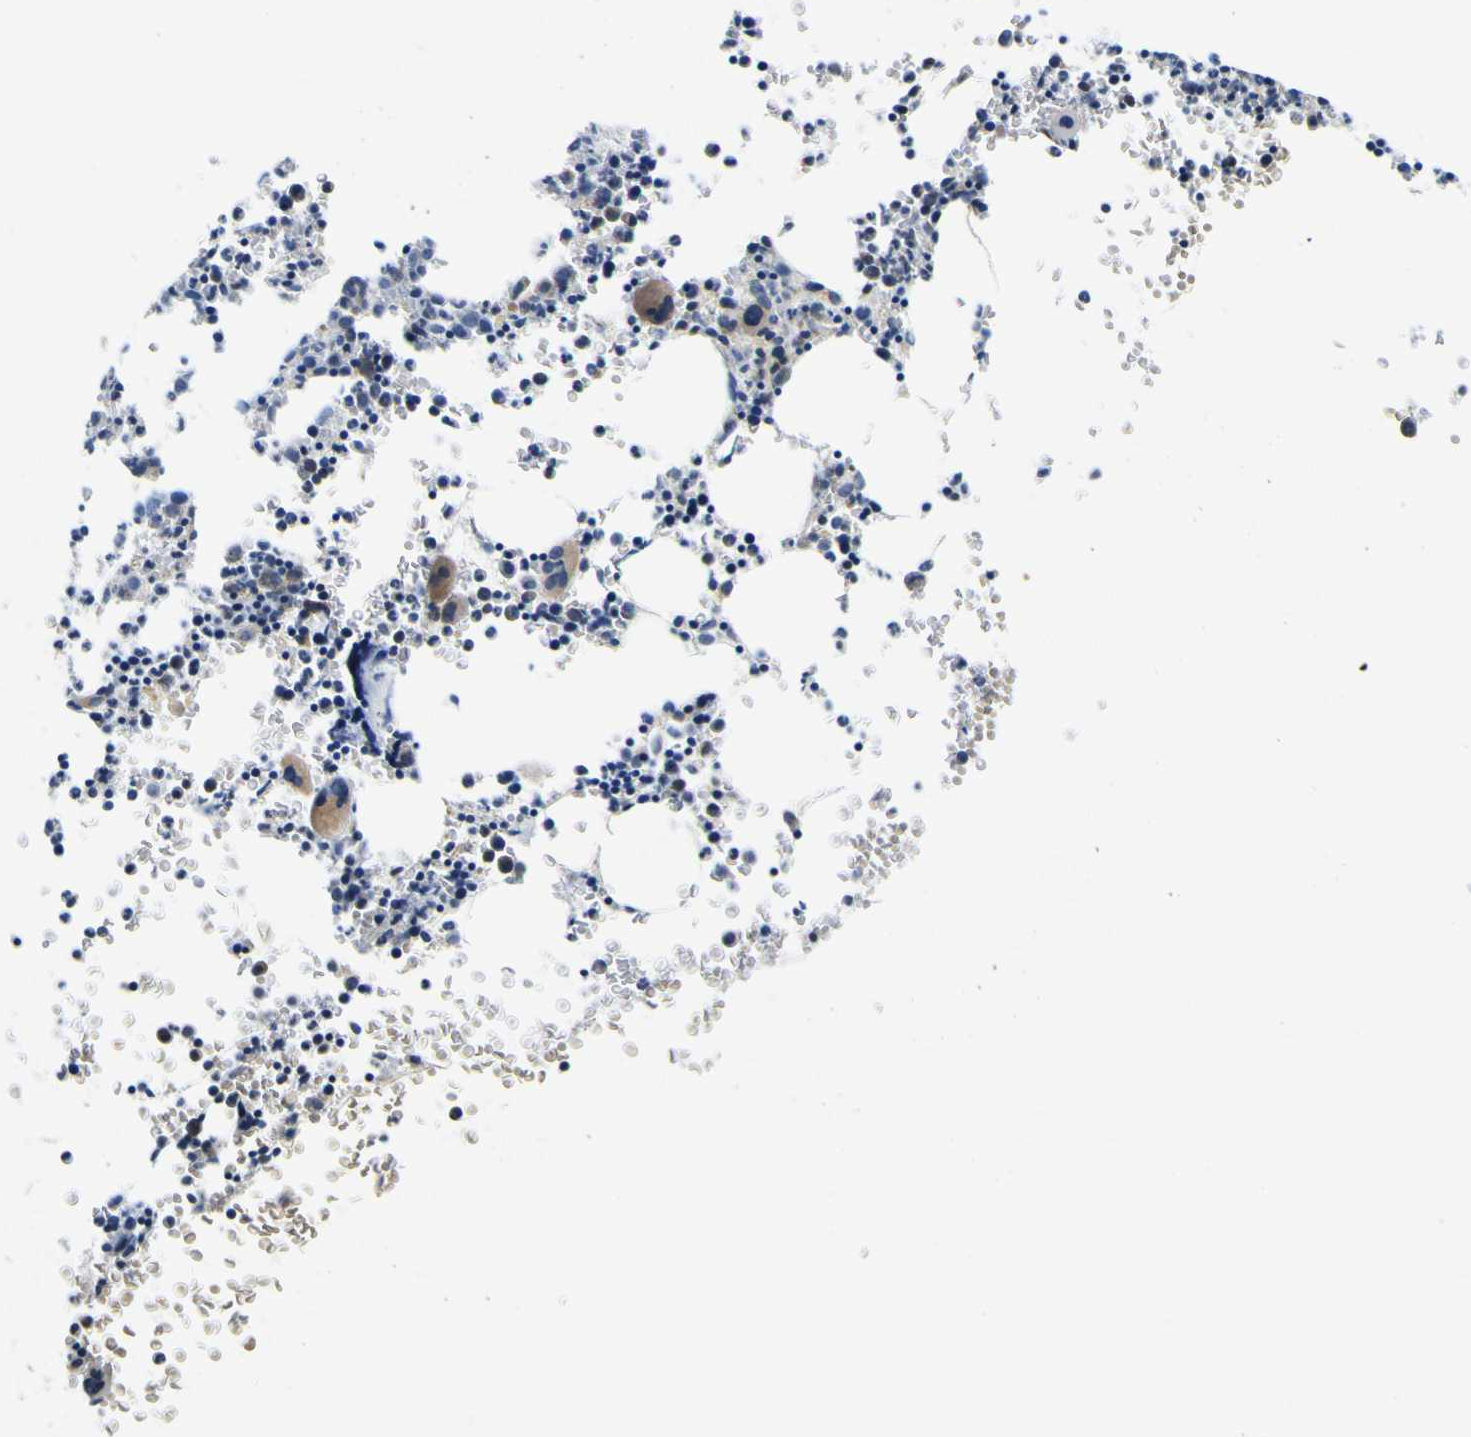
{"staining": {"intensity": "moderate", "quantity": "<25%", "location": "cytoplasmic/membranous"}, "tissue": "bone marrow", "cell_type": "Hematopoietic cells", "image_type": "normal", "snomed": [{"axis": "morphology", "description": "Normal tissue, NOS"}, {"axis": "morphology", "description": "Inflammation, NOS"}, {"axis": "topography", "description": "Bone marrow"}], "caption": "The immunohistochemical stain highlights moderate cytoplasmic/membranous staining in hematopoietic cells of normal bone marrow. (Stains: DAB (3,3'-diaminobenzidine) in brown, nuclei in blue, Microscopy: brightfield microscopy at high magnification).", "gene": "NLRP3", "patient": {"sex": "female", "age": 61}}